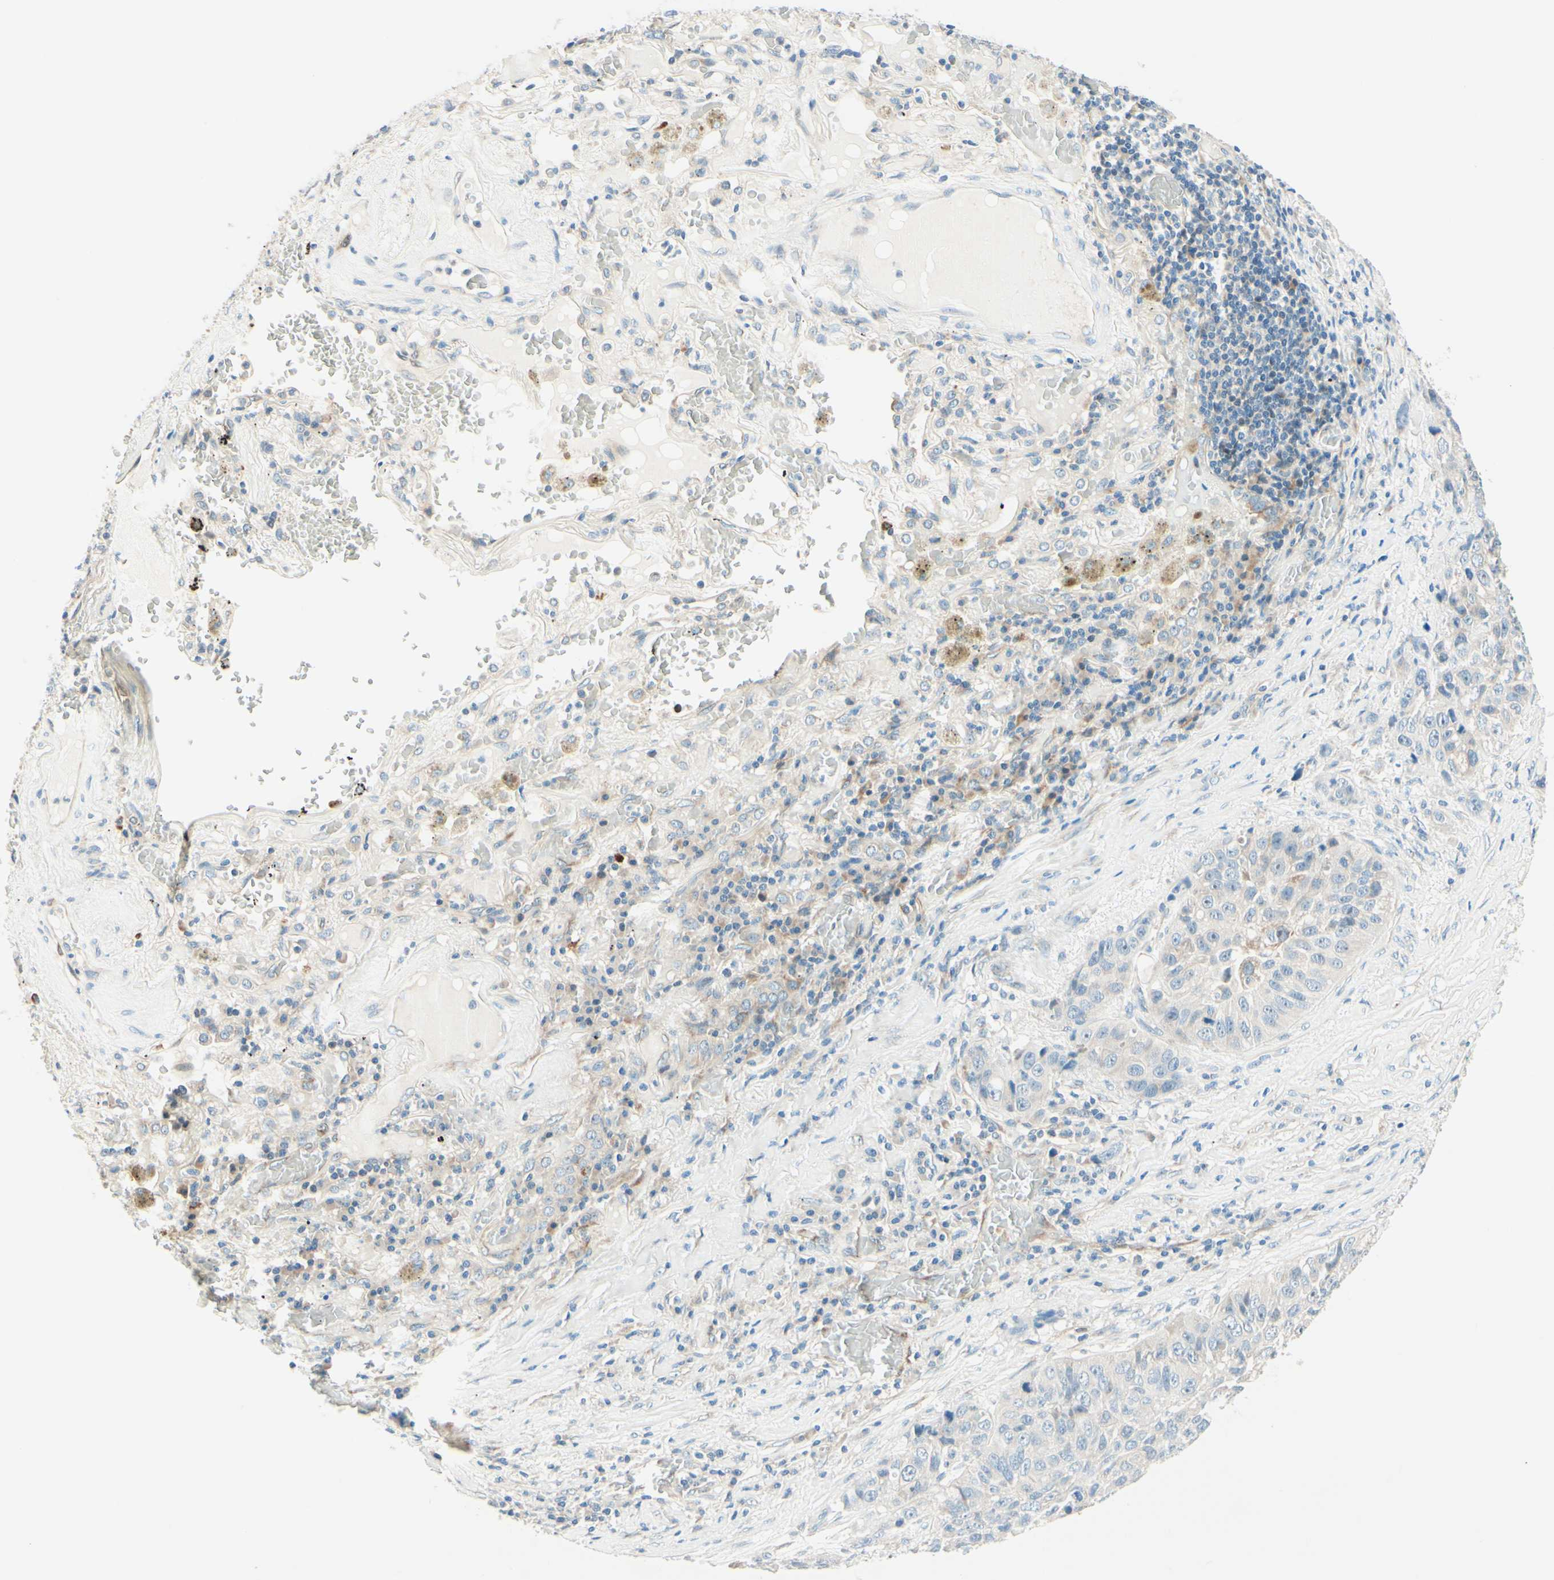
{"staining": {"intensity": "weak", "quantity": "<25%", "location": "cytoplasmic/membranous"}, "tissue": "lung cancer", "cell_type": "Tumor cells", "image_type": "cancer", "snomed": [{"axis": "morphology", "description": "Squamous cell carcinoma, NOS"}, {"axis": "topography", "description": "Lung"}], "caption": "Tumor cells show no significant protein positivity in squamous cell carcinoma (lung).", "gene": "TAOK2", "patient": {"sex": "male", "age": 57}}